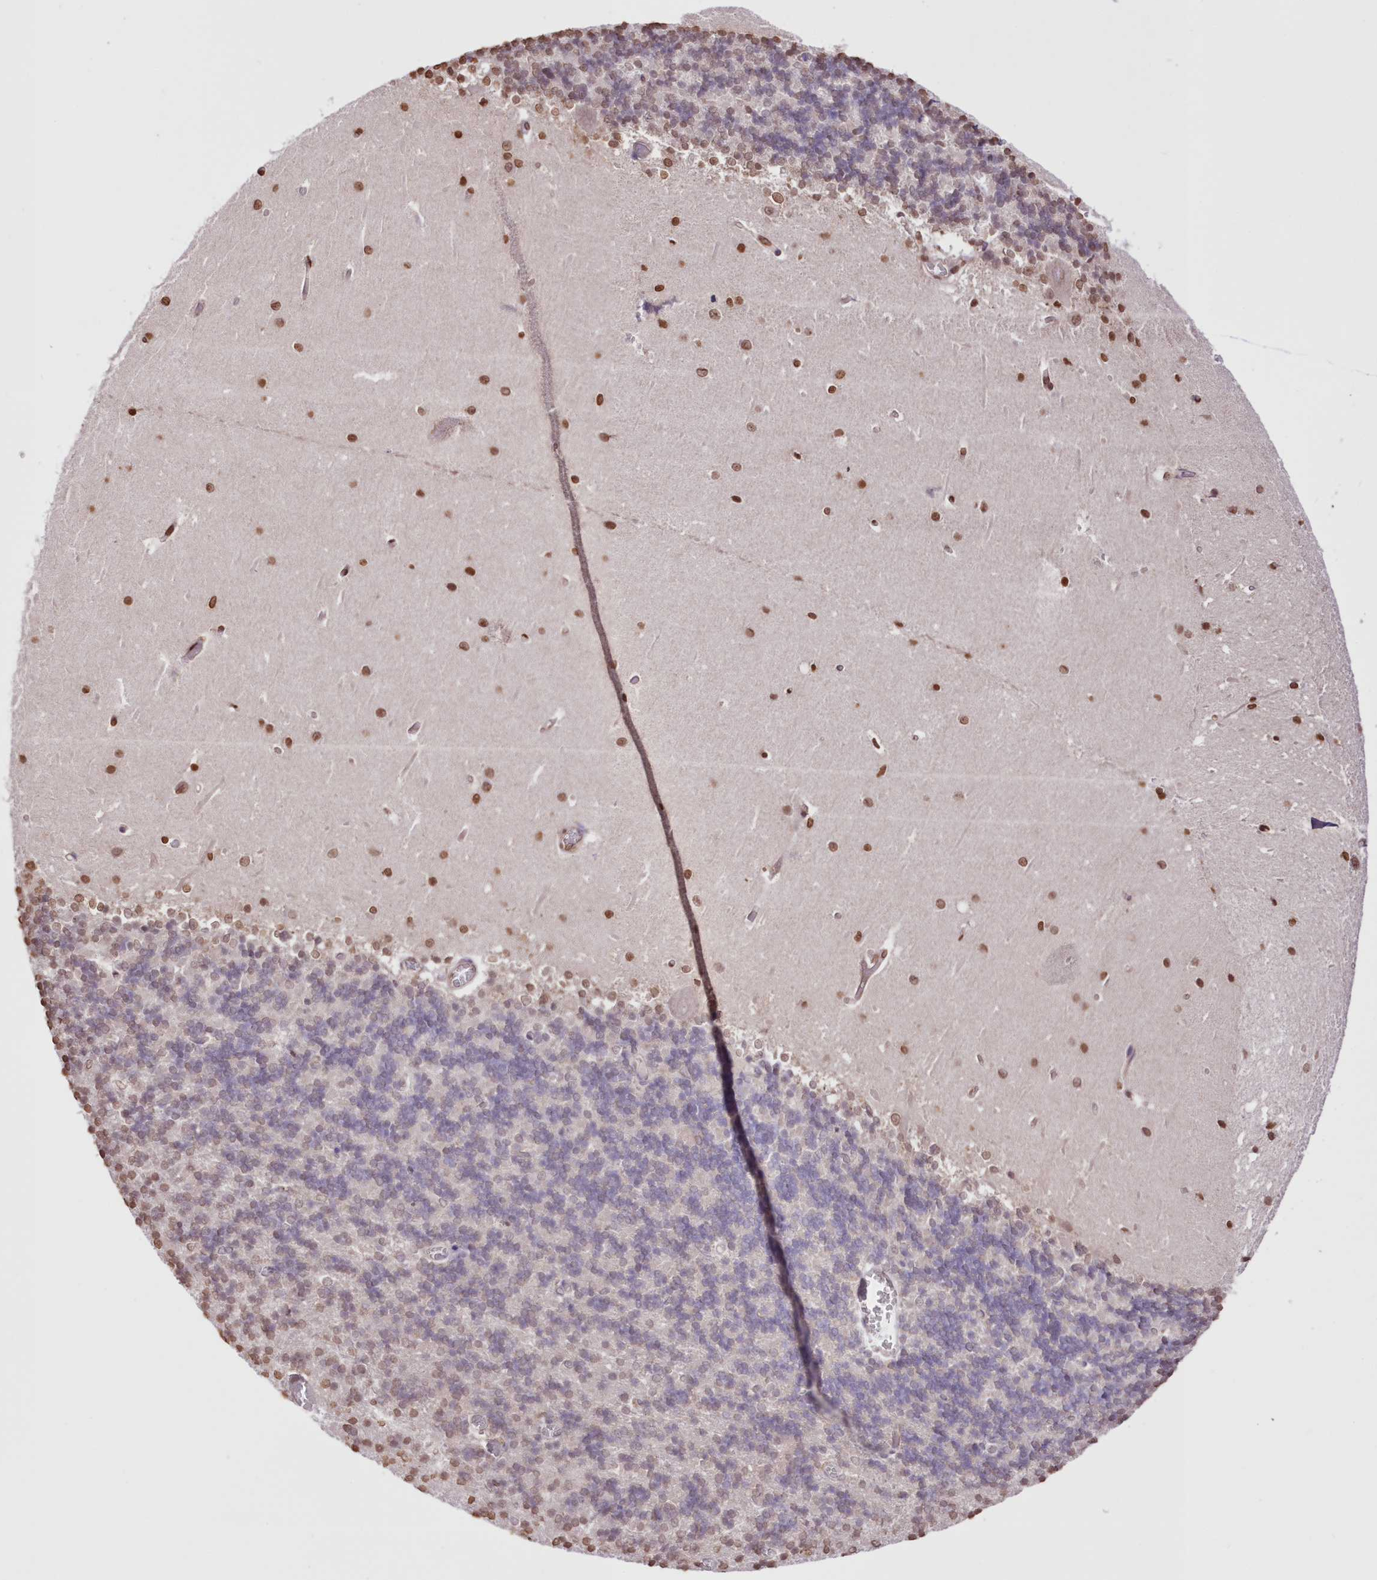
{"staining": {"intensity": "moderate", "quantity": "<25%", "location": "nuclear"}, "tissue": "cerebellum", "cell_type": "Cells in granular layer", "image_type": "normal", "snomed": [{"axis": "morphology", "description": "Normal tissue, NOS"}, {"axis": "topography", "description": "Cerebellum"}], "caption": "Protein expression by immunohistochemistry displays moderate nuclear positivity in approximately <25% of cells in granular layer in benign cerebellum.", "gene": "FCHO2", "patient": {"sex": "male", "age": 37}}